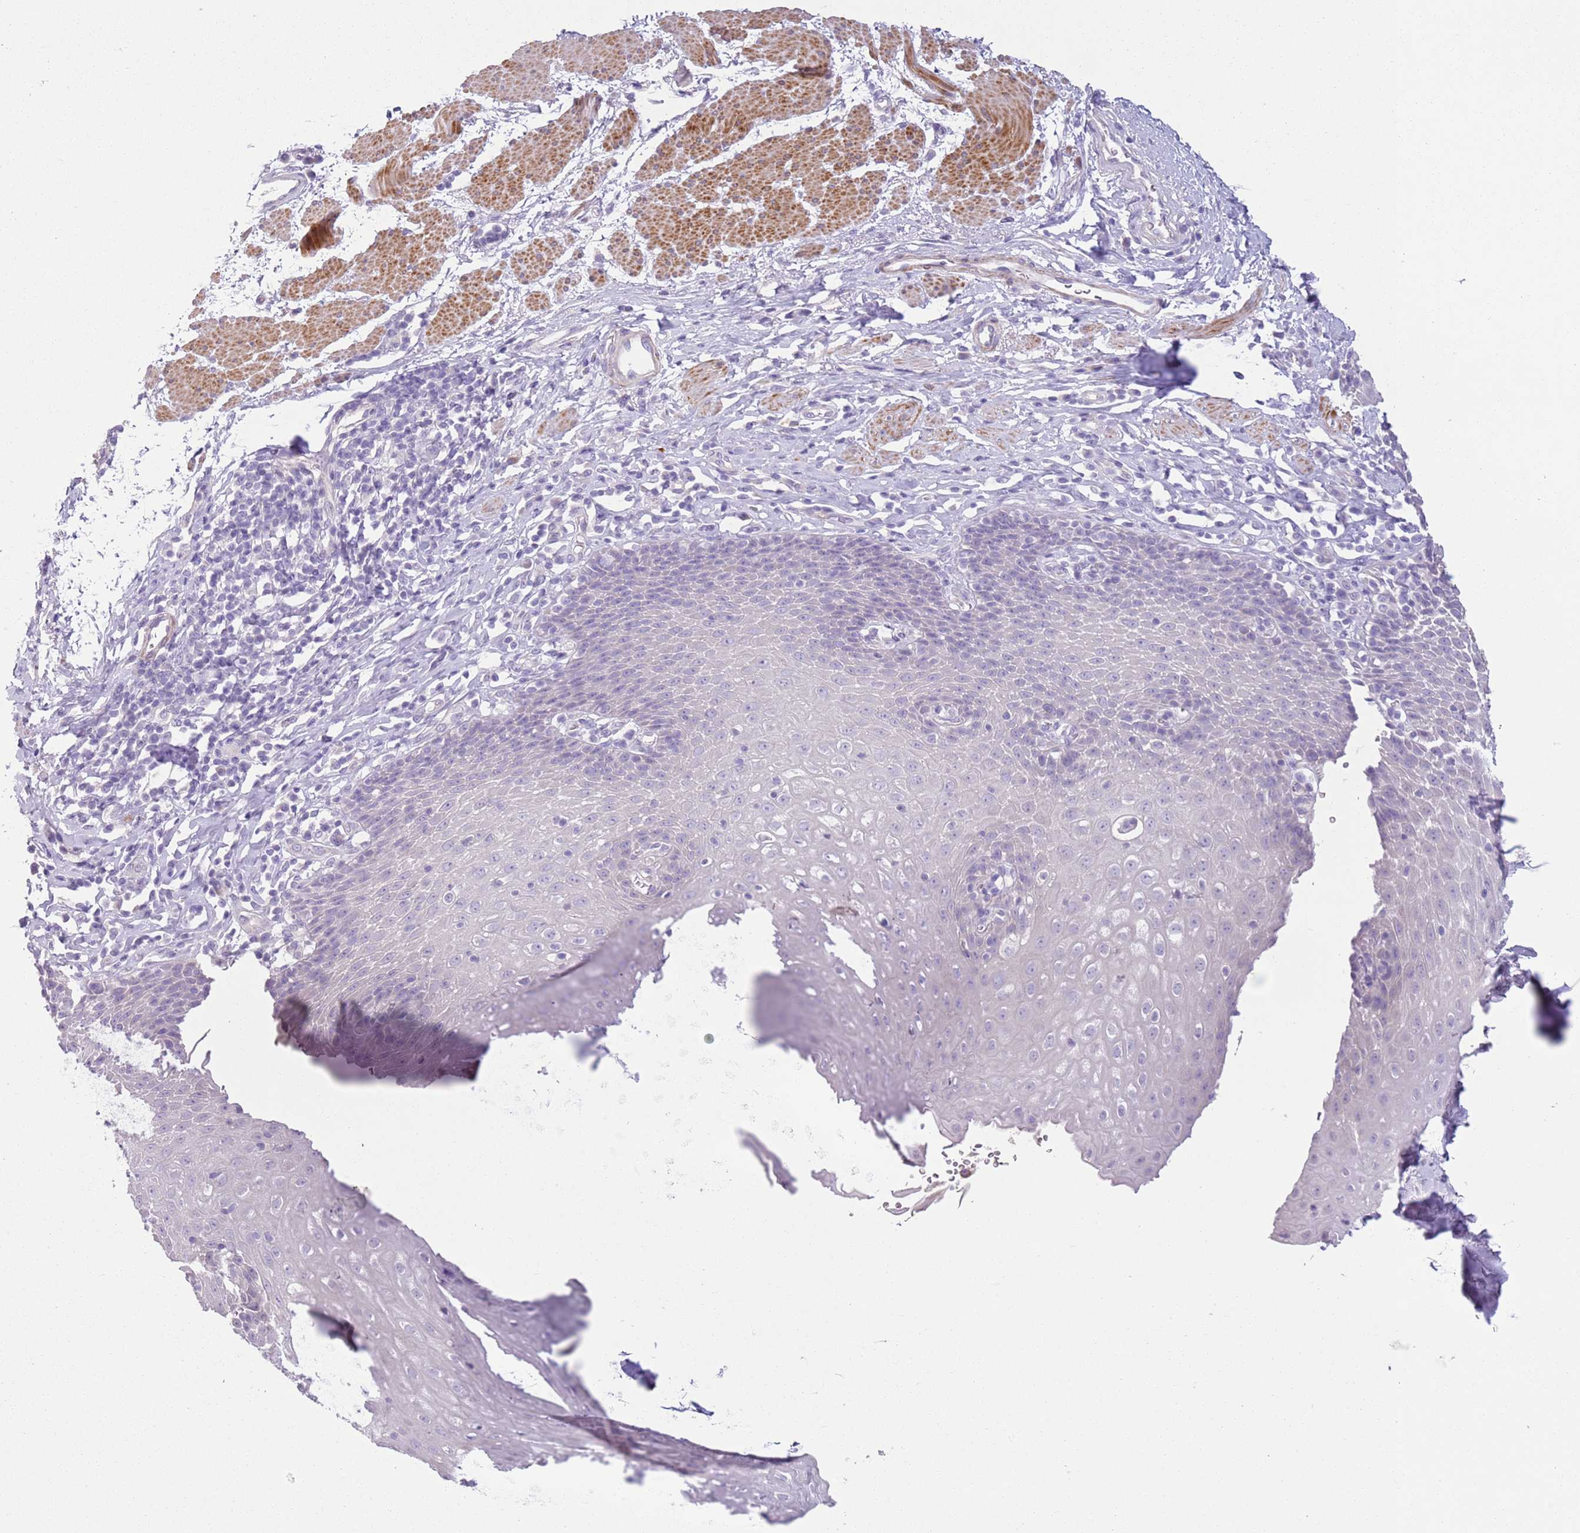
{"staining": {"intensity": "negative", "quantity": "none", "location": "none"}, "tissue": "esophagus", "cell_type": "Squamous epithelial cells", "image_type": "normal", "snomed": [{"axis": "morphology", "description": "Normal tissue, NOS"}, {"axis": "topography", "description": "Esophagus"}], "caption": "IHC micrograph of benign esophagus: esophagus stained with DAB displays no significant protein positivity in squamous epithelial cells. (Stains: DAB immunohistochemistry (IHC) with hematoxylin counter stain, Microscopy: brightfield microscopy at high magnification).", "gene": "ZNF239", "patient": {"sex": "female", "age": 61}}